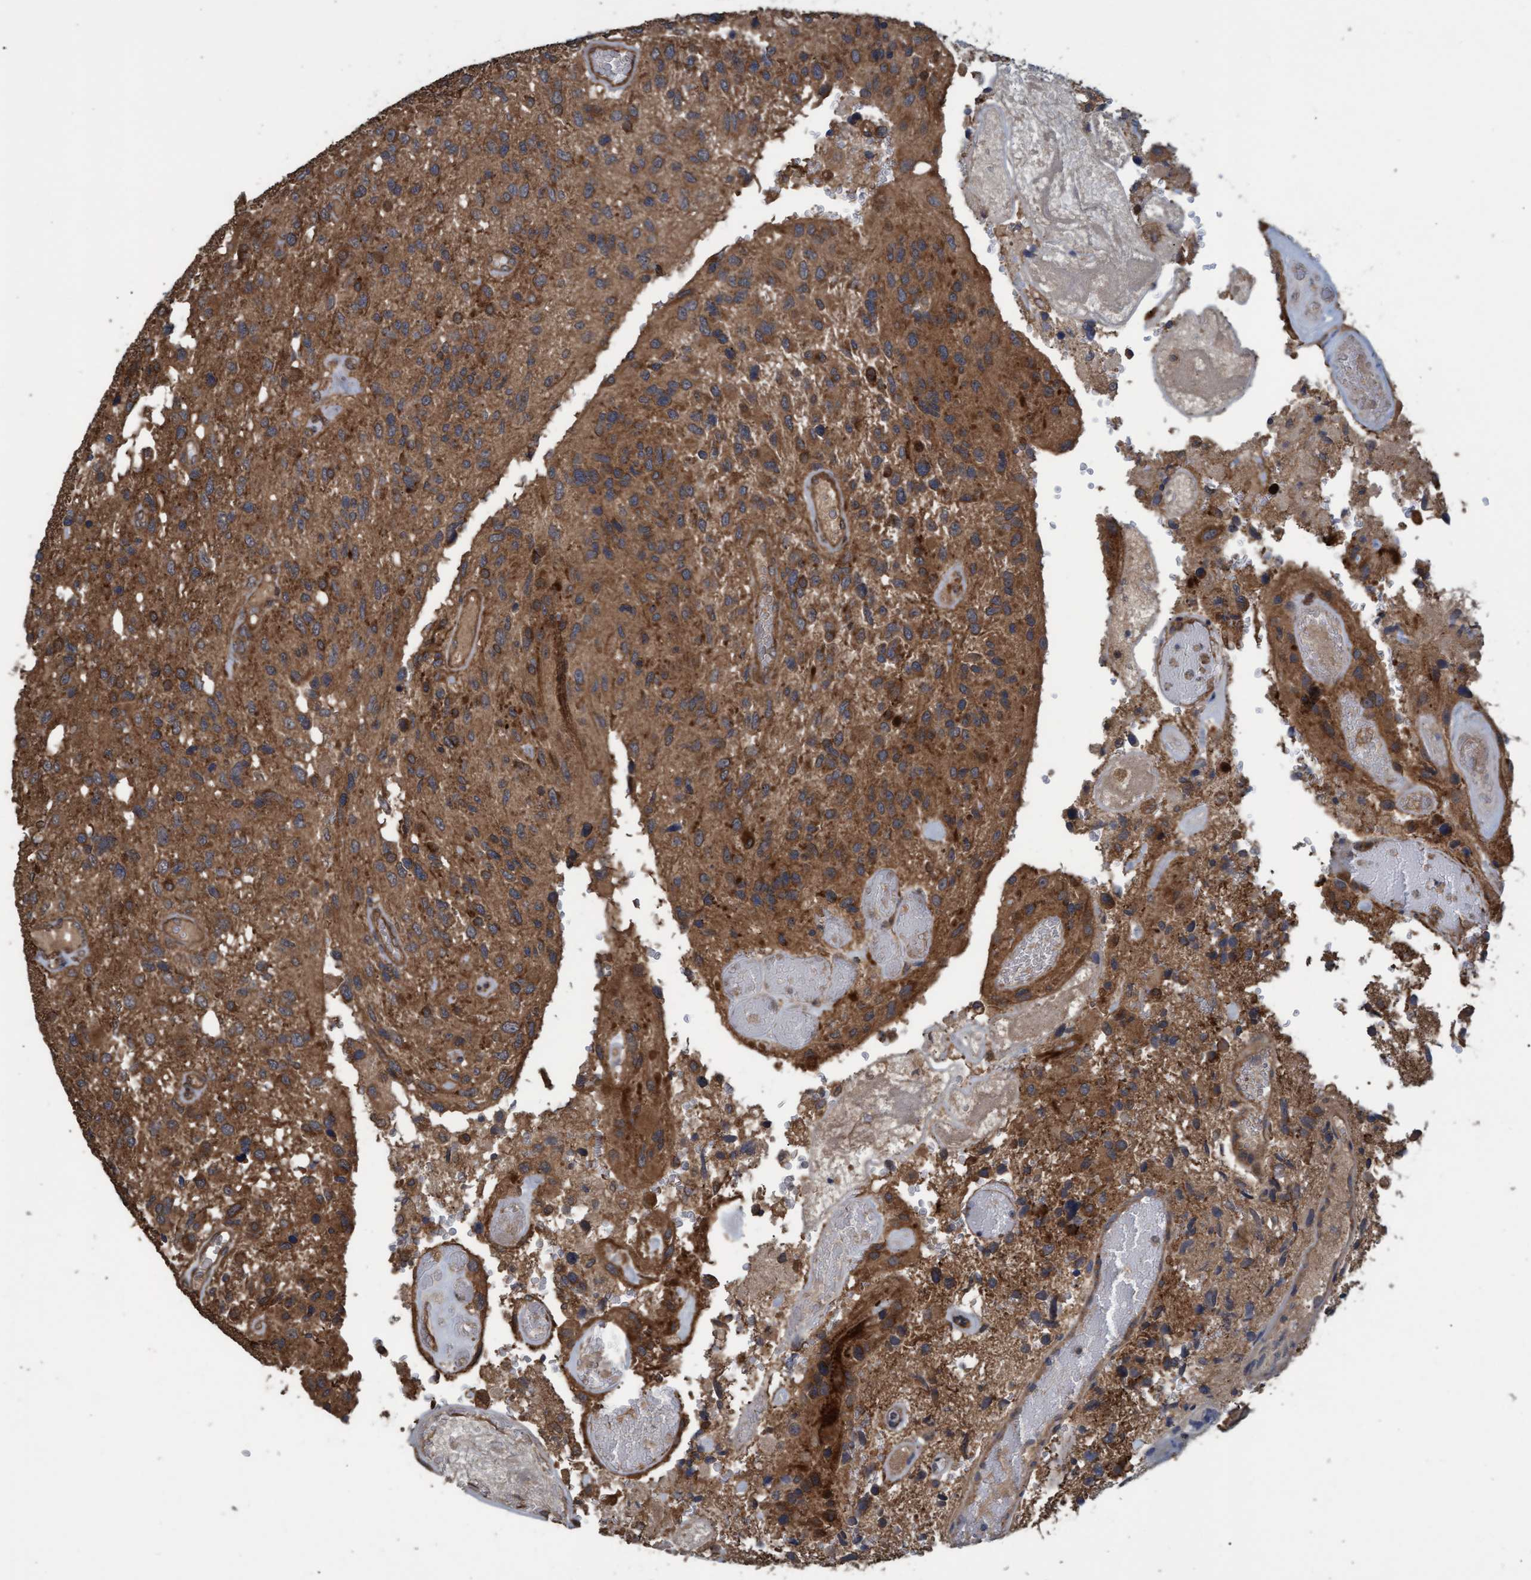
{"staining": {"intensity": "moderate", "quantity": ">75%", "location": "cytoplasmic/membranous"}, "tissue": "glioma", "cell_type": "Tumor cells", "image_type": "cancer", "snomed": [{"axis": "morphology", "description": "Glioma, malignant, High grade"}, {"axis": "topography", "description": "Brain"}], "caption": "Protein analysis of malignant high-grade glioma tissue reveals moderate cytoplasmic/membranous positivity in approximately >75% of tumor cells.", "gene": "GGT6", "patient": {"sex": "female", "age": 58}}